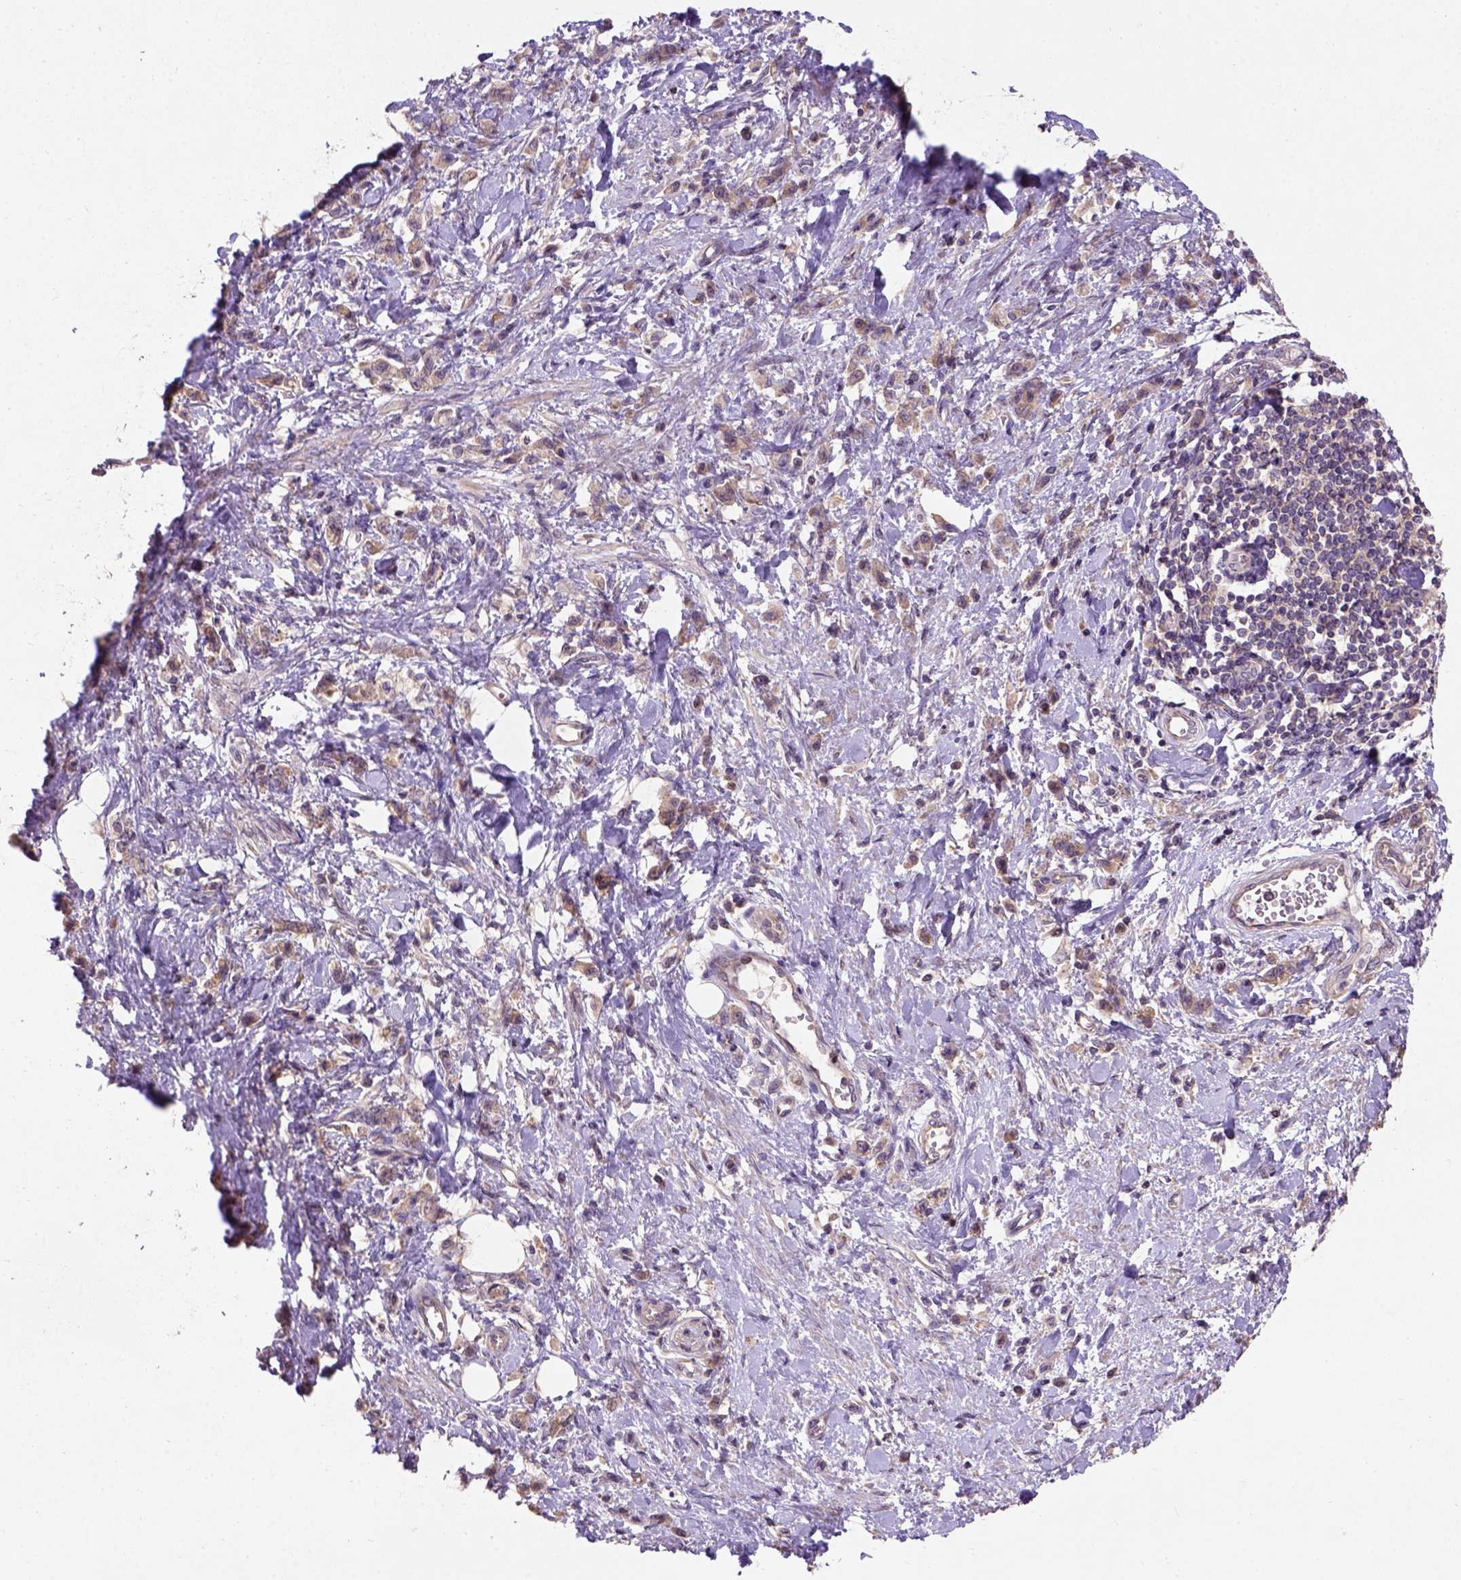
{"staining": {"intensity": "moderate", "quantity": ">75%", "location": "cytoplasmic/membranous"}, "tissue": "stomach cancer", "cell_type": "Tumor cells", "image_type": "cancer", "snomed": [{"axis": "morphology", "description": "Adenocarcinoma, NOS"}, {"axis": "topography", "description": "Stomach"}], "caption": "Adenocarcinoma (stomach) stained for a protein (brown) demonstrates moderate cytoplasmic/membranous positive staining in approximately >75% of tumor cells.", "gene": "KBTBD8", "patient": {"sex": "male", "age": 77}}